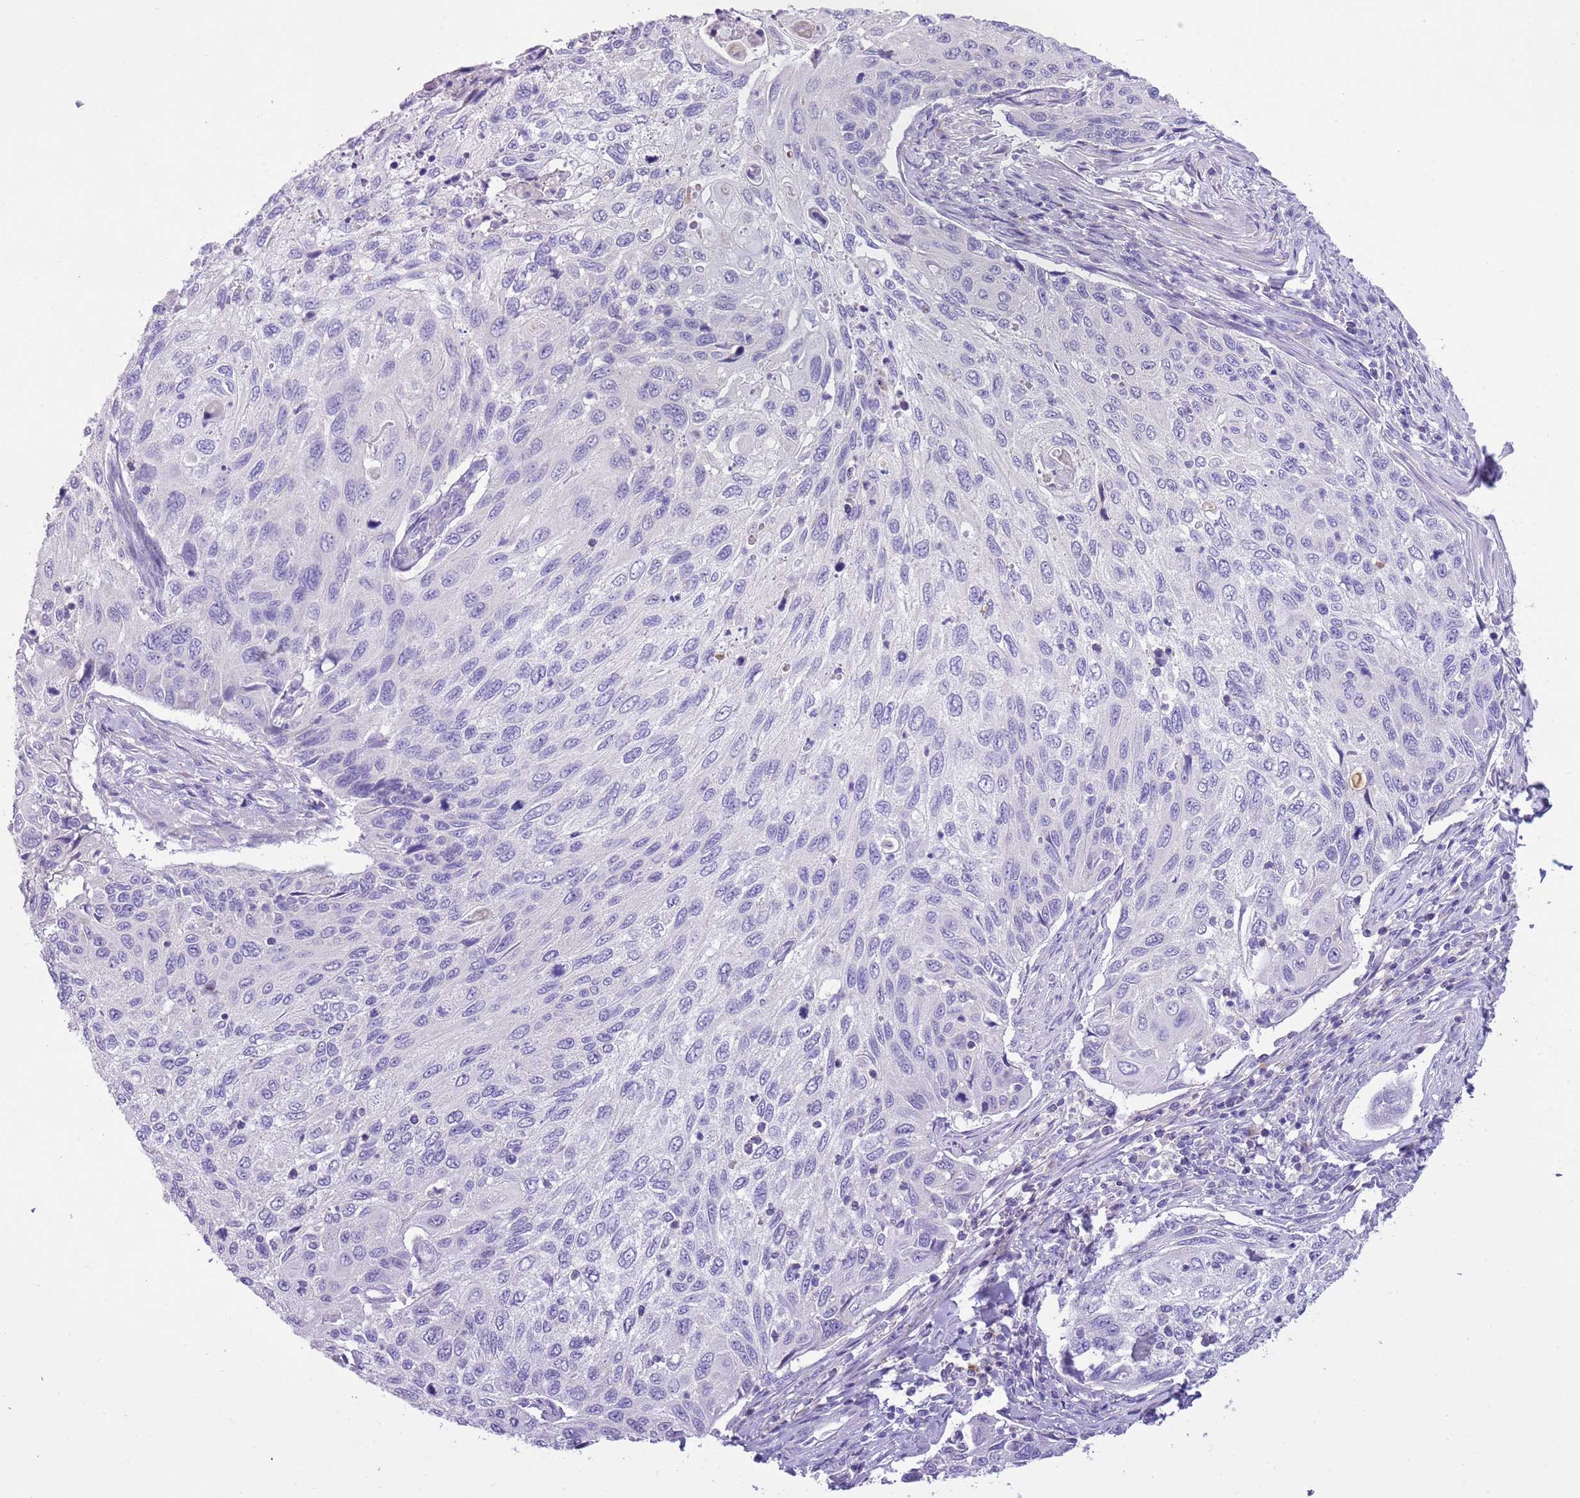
{"staining": {"intensity": "negative", "quantity": "none", "location": "none"}, "tissue": "cervical cancer", "cell_type": "Tumor cells", "image_type": "cancer", "snomed": [{"axis": "morphology", "description": "Squamous cell carcinoma, NOS"}, {"axis": "topography", "description": "Cervix"}], "caption": "Immunohistochemical staining of human cervical cancer (squamous cell carcinoma) exhibits no significant staining in tumor cells.", "gene": "CLEC2A", "patient": {"sex": "female", "age": 70}}